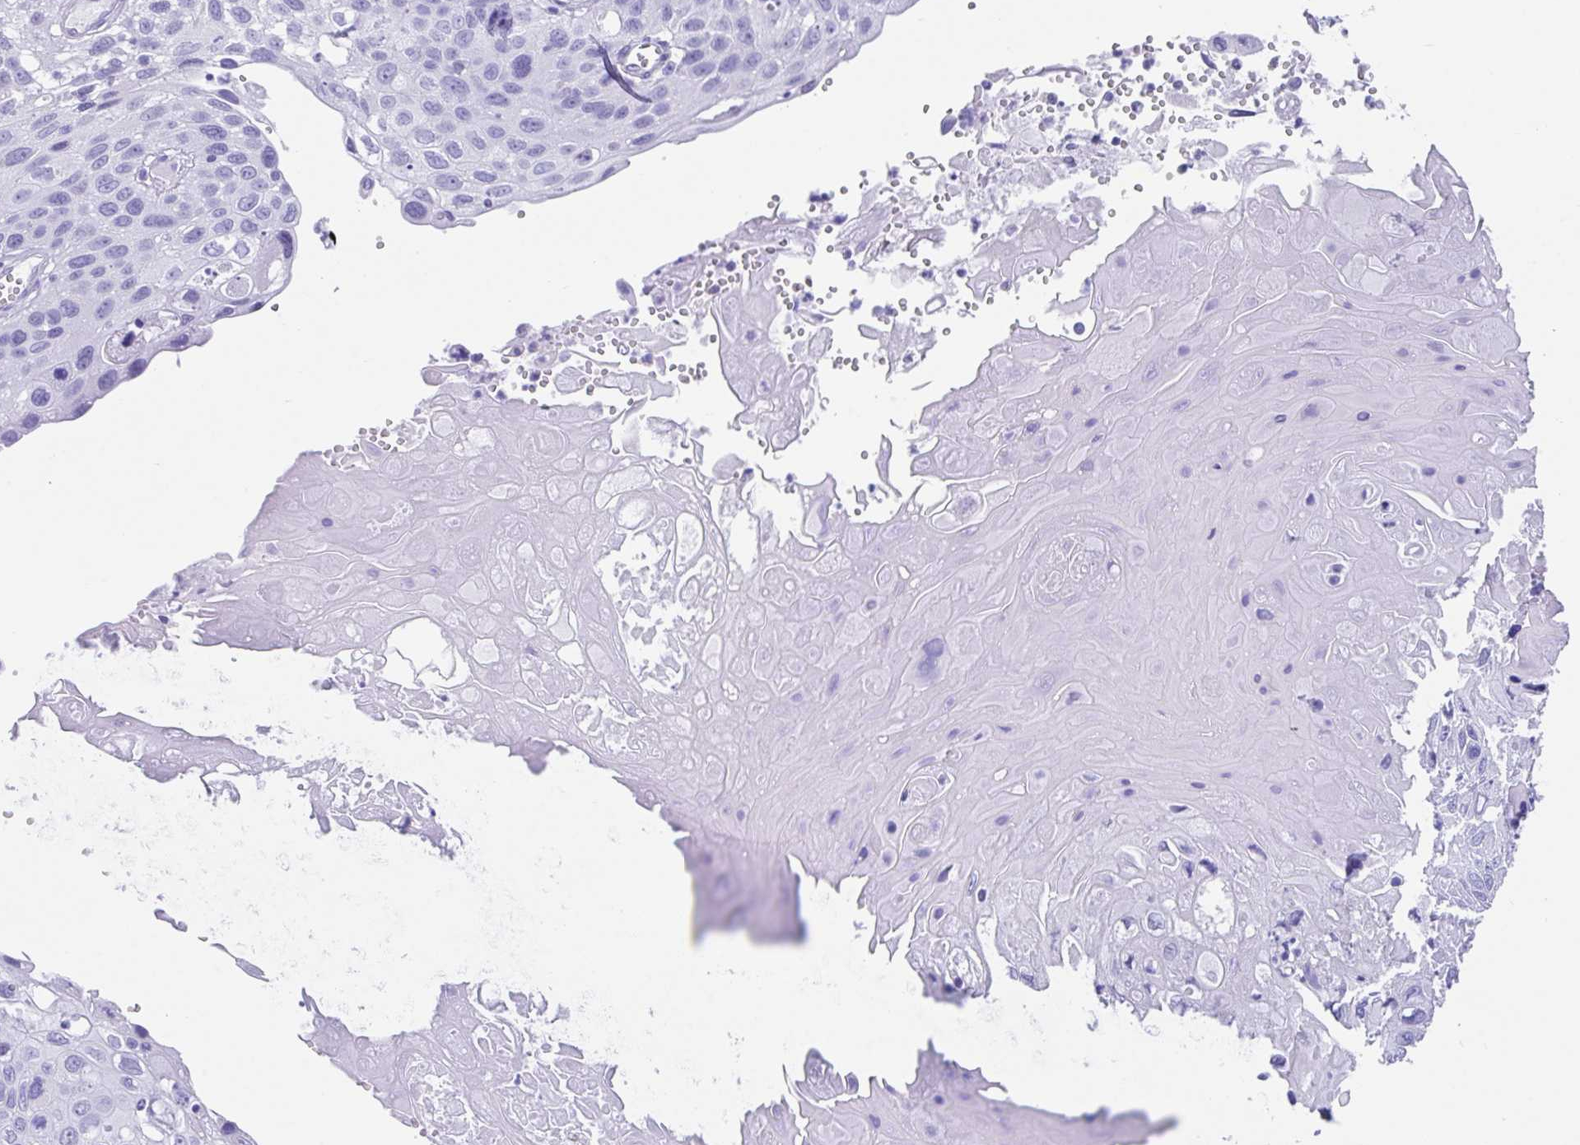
{"staining": {"intensity": "negative", "quantity": "none", "location": "none"}, "tissue": "cervical cancer", "cell_type": "Tumor cells", "image_type": "cancer", "snomed": [{"axis": "morphology", "description": "Squamous cell carcinoma, NOS"}, {"axis": "topography", "description": "Cervix"}], "caption": "This is a micrograph of IHC staining of cervical cancer, which shows no positivity in tumor cells.", "gene": "FAM107A", "patient": {"sex": "female", "age": 70}}